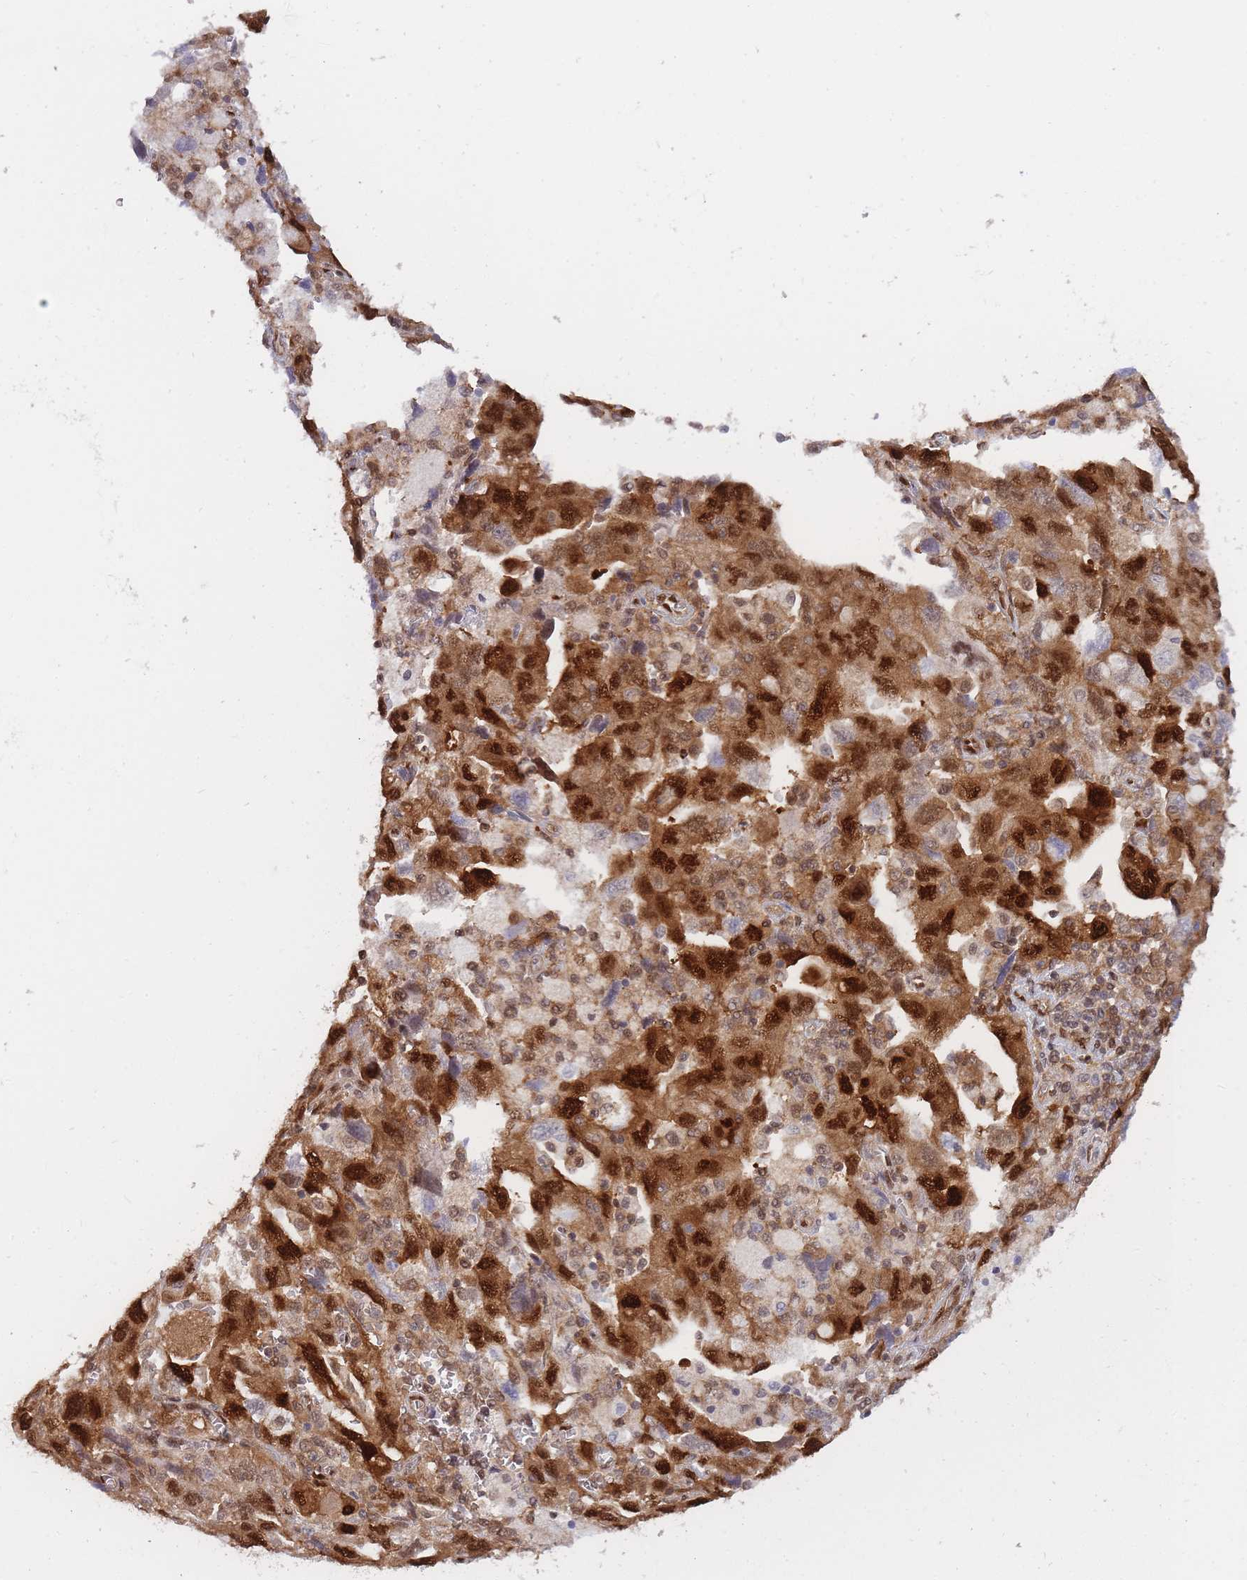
{"staining": {"intensity": "moderate", "quantity": ">75%", "location": "cytoplasmic/membranous,nuclear"}, "tissue": "ovarian cancer", "cell_type": "Tumor cells", "image_type": "cancer", "snomed": [{"axis": "morphology", "description": "Carcinoma, NOS"}, {"axis": "morphology", "description": "Cystadenocarcinoma, serous, NOS"}, {"axis": "topography", "description": "Ovary"}], "caption": "DAB immunohistochemical staining of human ovarian cancer demonstrates moderate cytoplasmic/membranous and nuclear protein staining in about >75% of tumor cells.", "gene": "NSFL1C", "patient": {"sex": "female", "age": 69}}